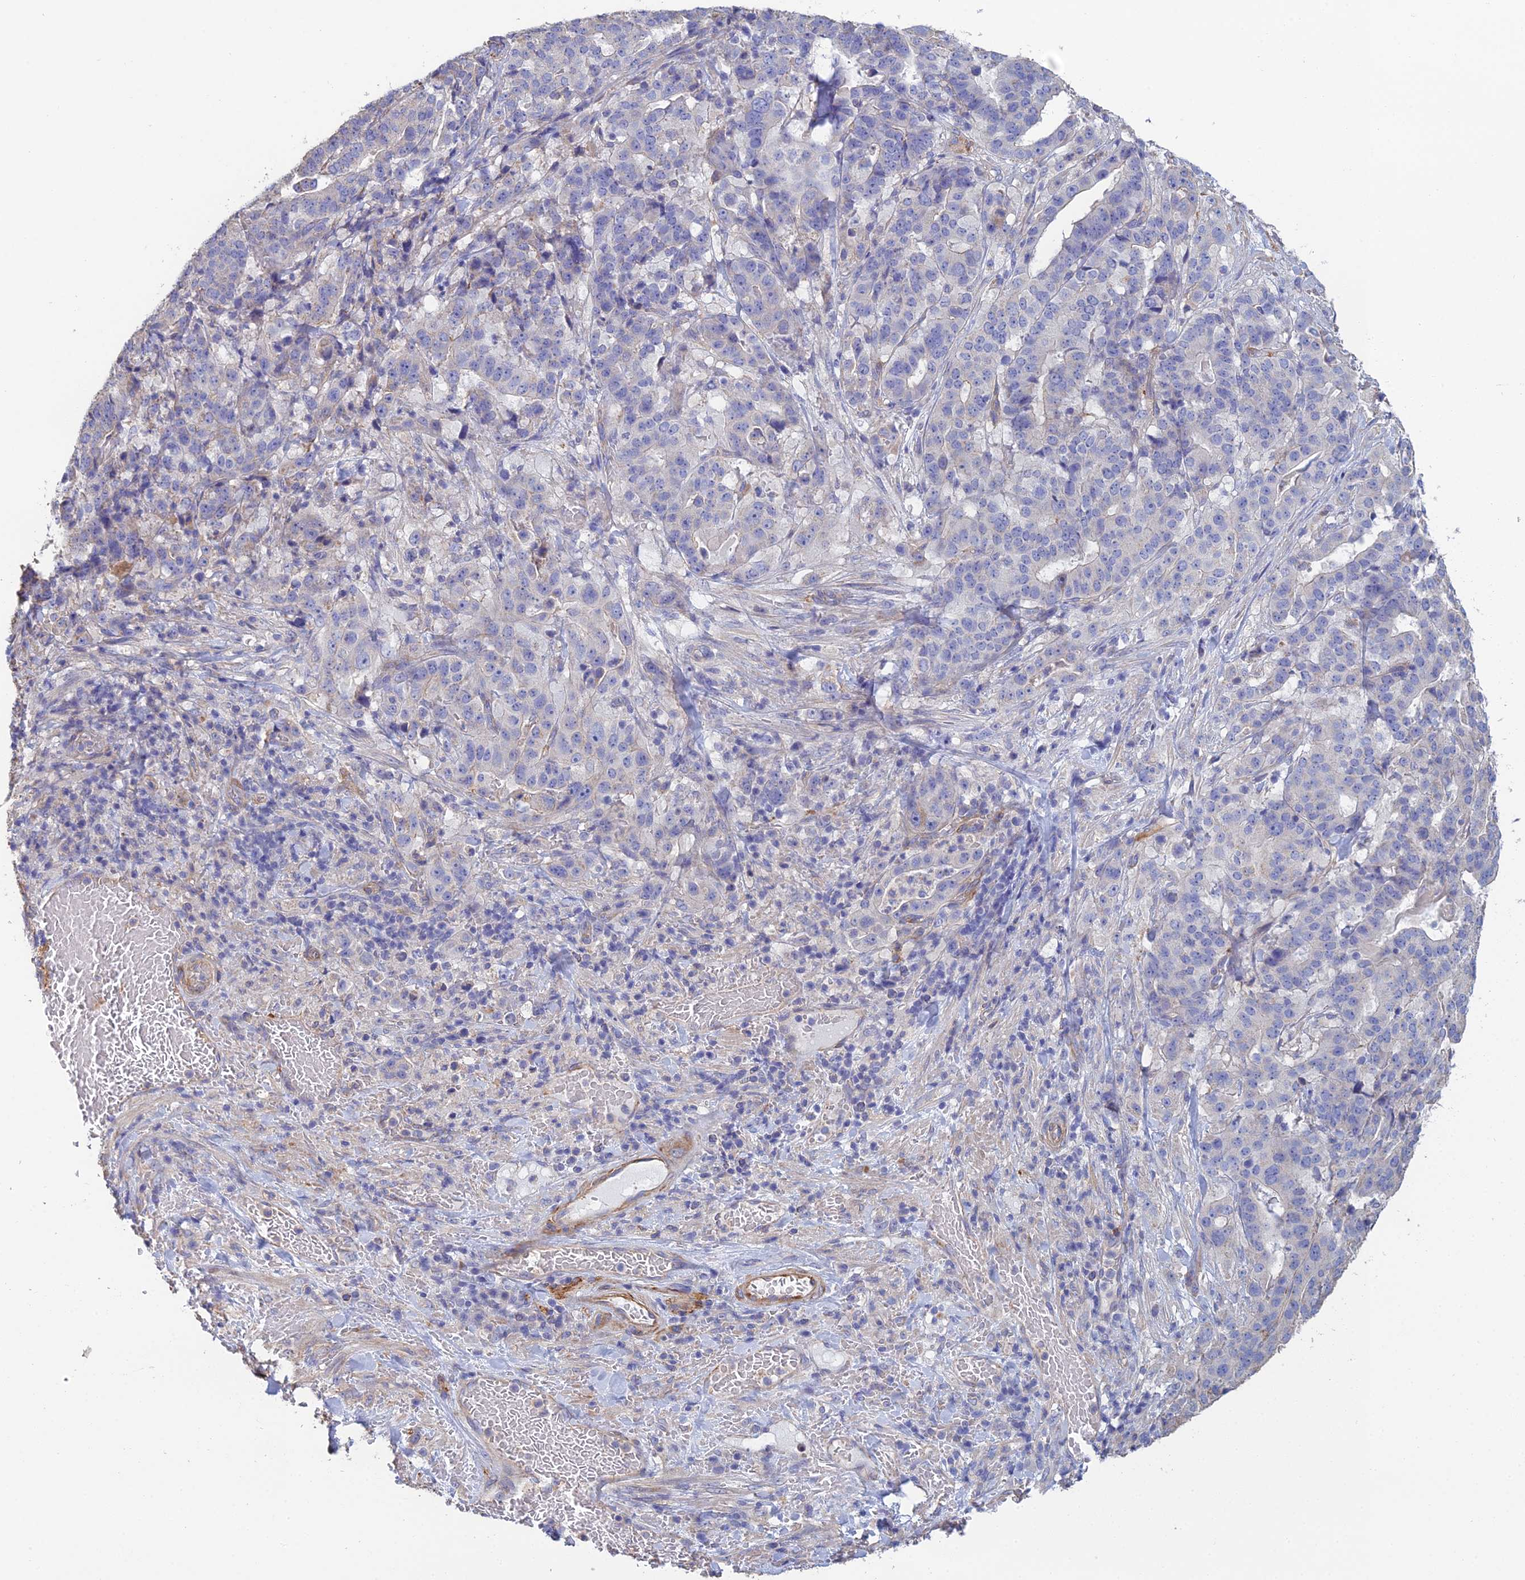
{"staining": {"intensity": "negative", "quantity": "none", "location": "none"}, "tissue": "stomach cancer", "cell_type": "Tumor cells", "image_type": "cancer", "snomed": [{"axis": "morphology", "description": "Adenocarcinoma, NOS"}, {"axis": "topography", "description": "Stomach"}], "caption": "IHC image of stomach cancer (adenocarcinoma) stained for a protein (brown), which demonstrates no expression in tumor cells.", "gene": "PCDHA5", "patient": {"sex": "male", "age": 48}}